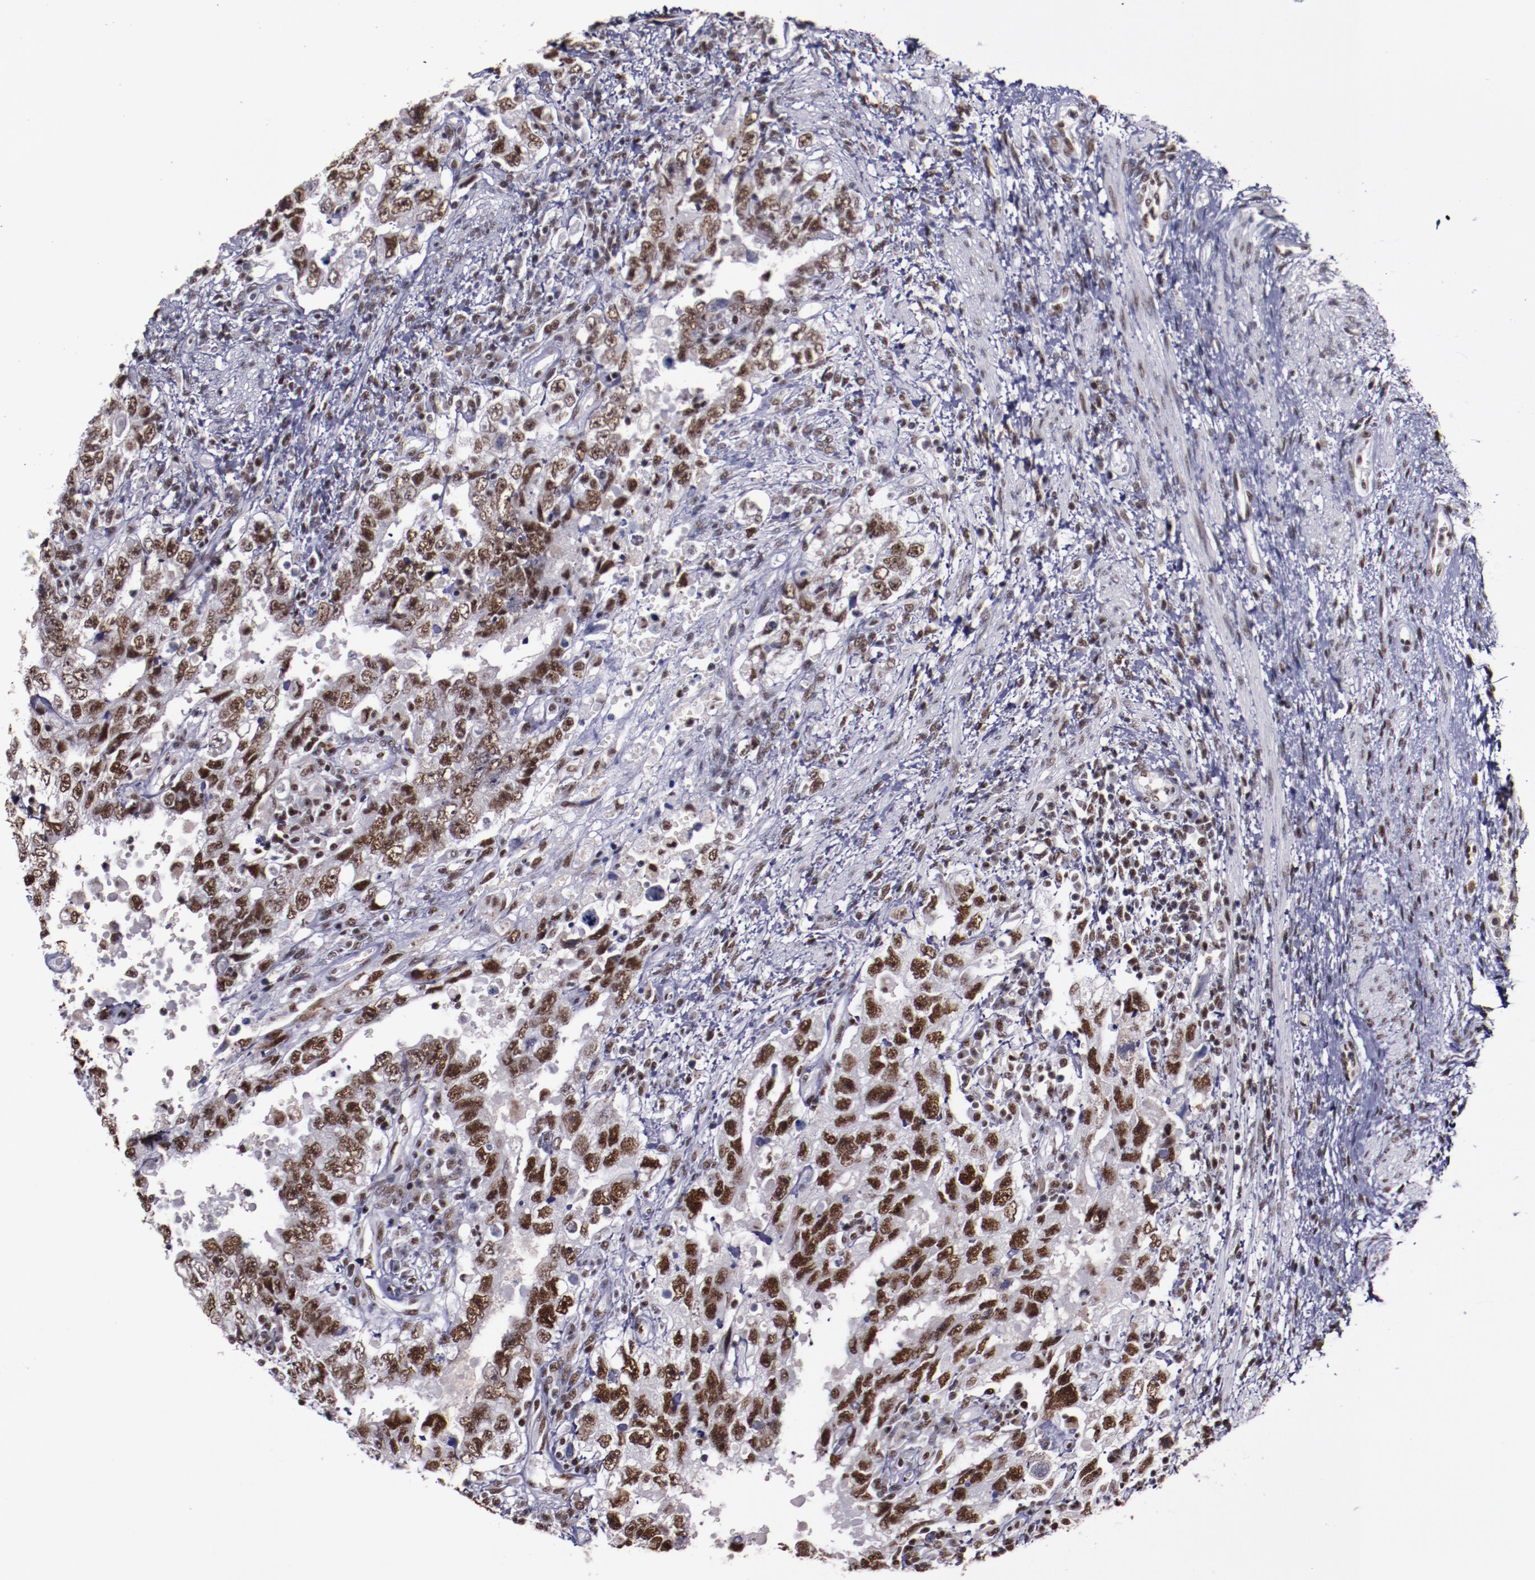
{"staining": {"intensity": "strong", "quantity": ">75%", "location": "nuclear"}, "tissue": "testis cancer", "cell_type": "Tumor cells", "image_type": "cancer", "snomed": [{"axis": "morphology", "description": "Carcinoma, Embryonal, NOS"}, {"axis": "topography", "description": "Testis"}], "caption": "DAB (3,3'-diaminobenzidine) immunohistochemical staining of testis cancer (embryonal carcinoma) displays strong nuclear protein staining in approximately >75% of tumor cells.", "gene": "PPP4R3A", "patient": {"sex": "male", "age": 26}}